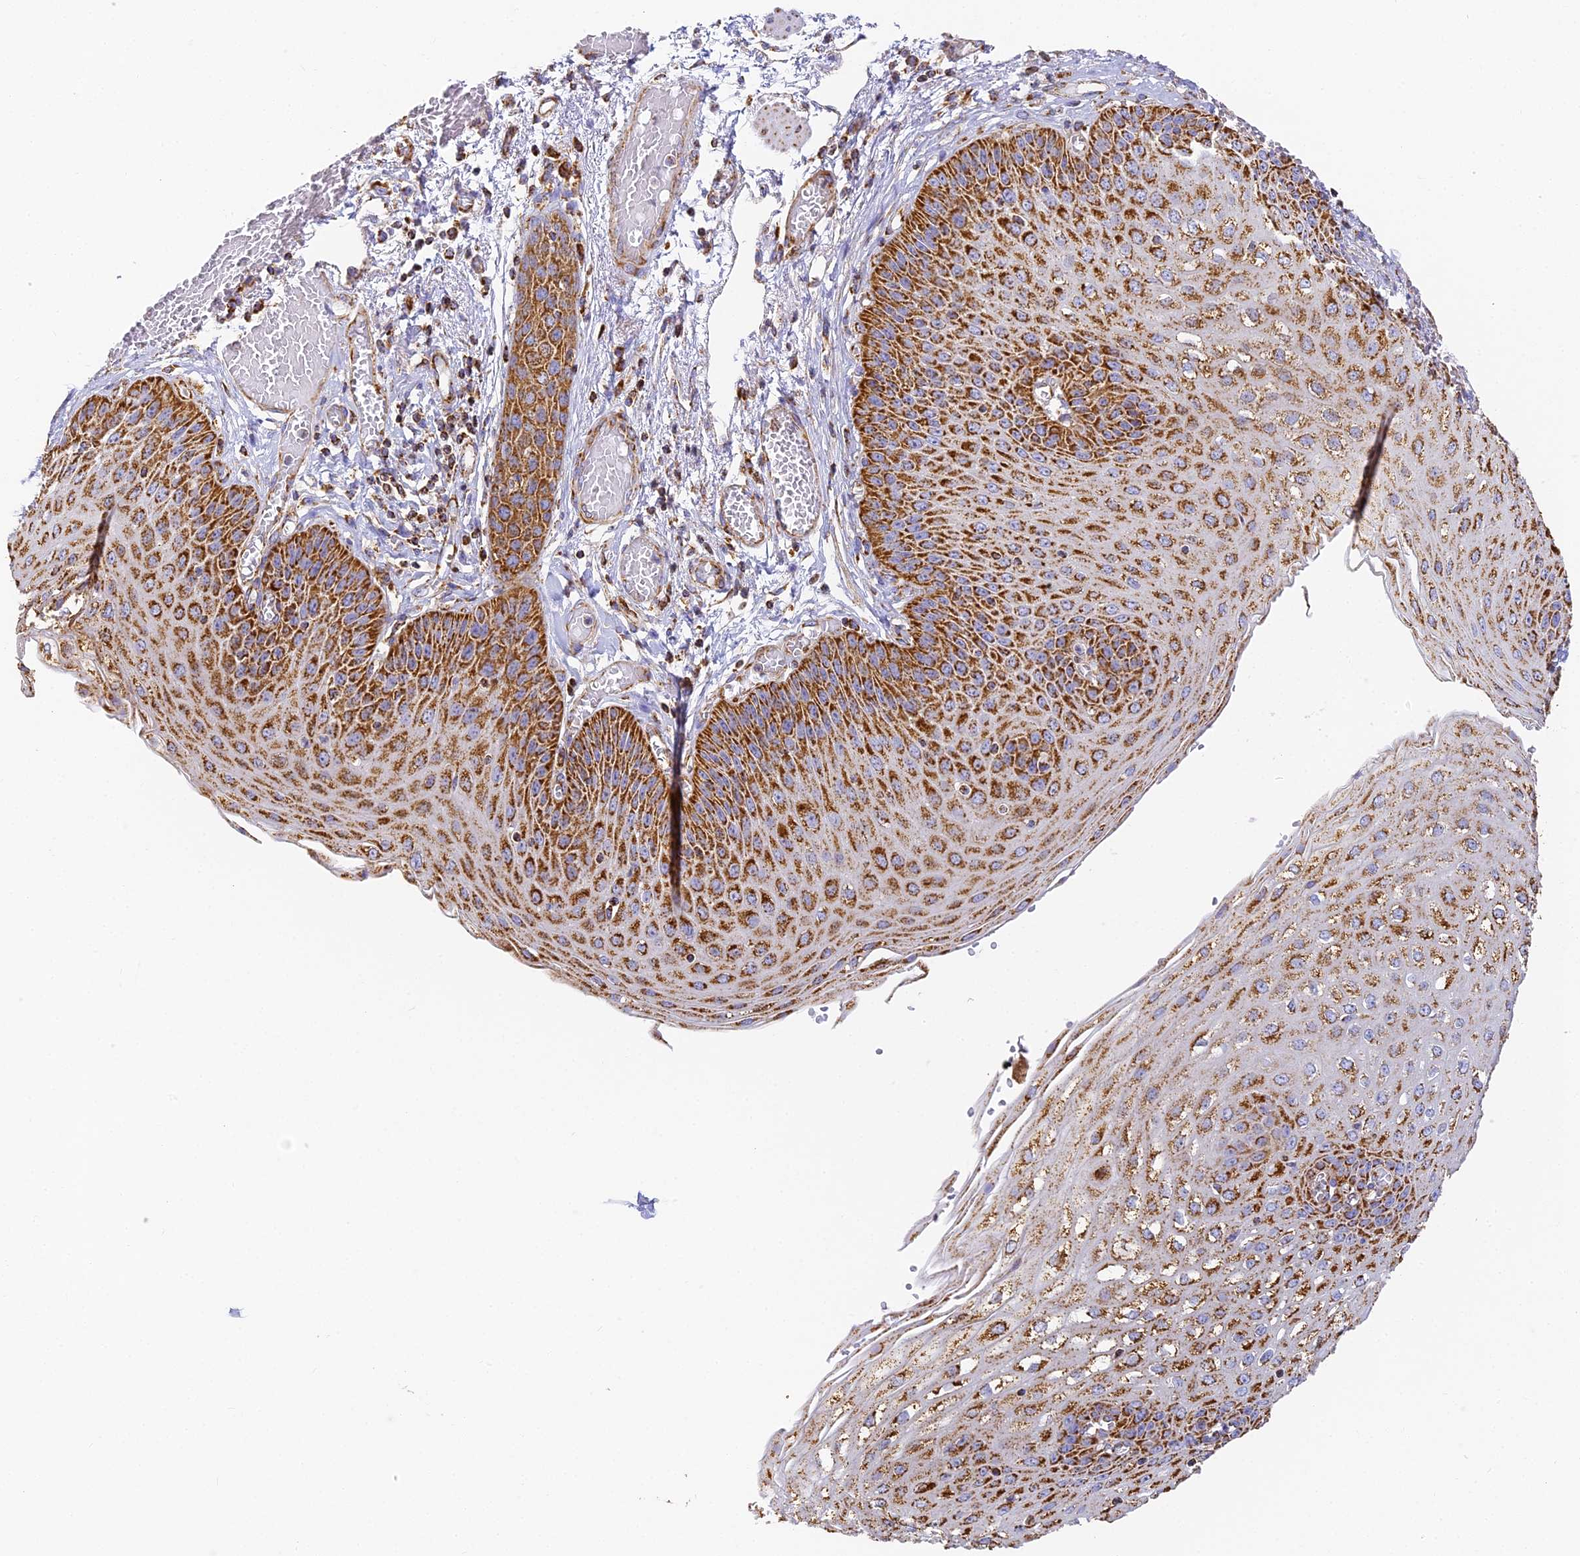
{"staining": {"intensity": "strong", "quantity": ">75%", "location": "cytoplasmic/membranous"}, "tissue": "esophagus", "cell_type": "Squamous epithelial cells", "image_type": "normal", "snomed": [{"axis": "morphology", "description": "Normal tissue, NOS"}, {"axis": "topography", "description": "Esophagus"}], "caption": "Approximately >75% of squamous epithelial cells in unremarkable esophagus exhibit strong cytoplasmic/membranous protein expression as visualized by brown immunohistochemical staining.", "gene": "COX6C", "patient": {"sex": "male", "age": 81}}